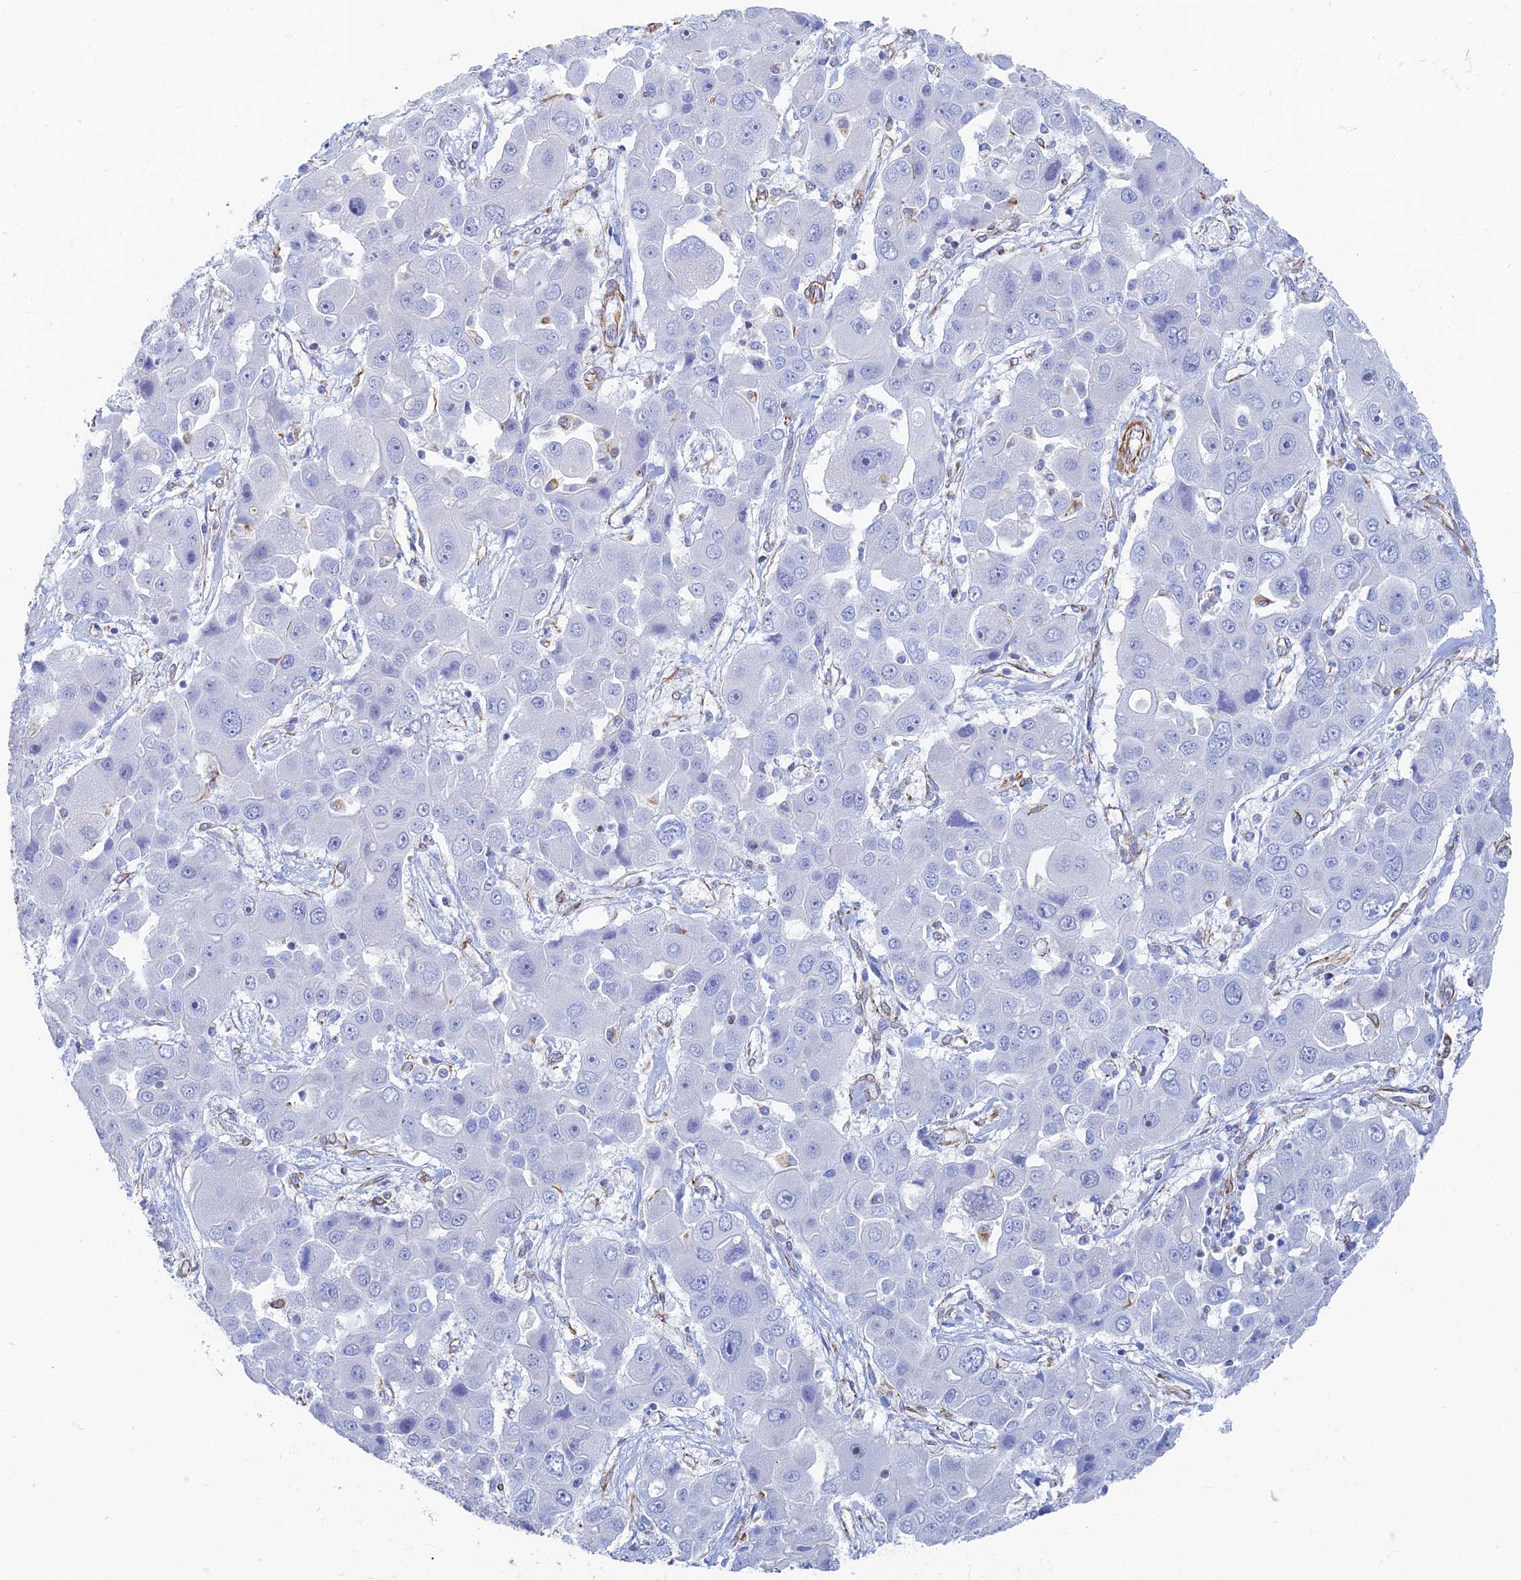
{"staining": {"intensity": "negative", "quantity": "none", "location": "none"}, "tissue": "liver cancer", "cell_type": "Tumor cells", "image_type": "cancer", "snomed": [{"axis": "morphology", "description": "Cholangiocarcinoma"}, {"axis": "topography", "description": "Liver"}], "caption": "There is no significant expression in tumor cells of liver cancer.", "gene": "RMC1", "patient": {"sex": "male", "age": 67}}